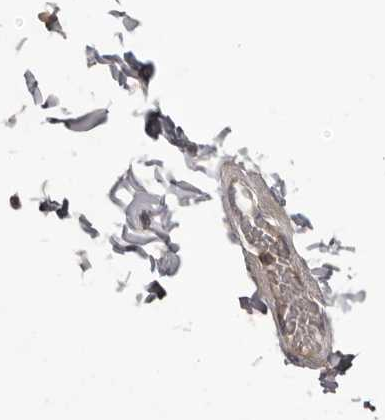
{"staining": {"intensity": "negative", "quantity": "none", "location": "none"}, "tissue": "adipose tissue", "cell_type": "Adipocytes", "image_type": "normal", "snomed": [{"axis": "morphology", "description": "Normal tissue, NOS"}, {"axis": "topography", "description": "Adipose tissue"}, {"axis": "topography", "description": "Vascular tissue"}, {"axis": "topography", "description": "Peripheral nerve tissue"}], "caption": "Adipocytes show no significant positivity in unremarkable adipose tissue. (Stains: DAB (3,3'-diaminobenzidine) immunohistochemistry (IHC) with hematoxylin counter stain, Microscopy: brightfield microscopy at high magnification).", "gene": "ANKRD44", "patient": {"sex": "male", "age": 25}}